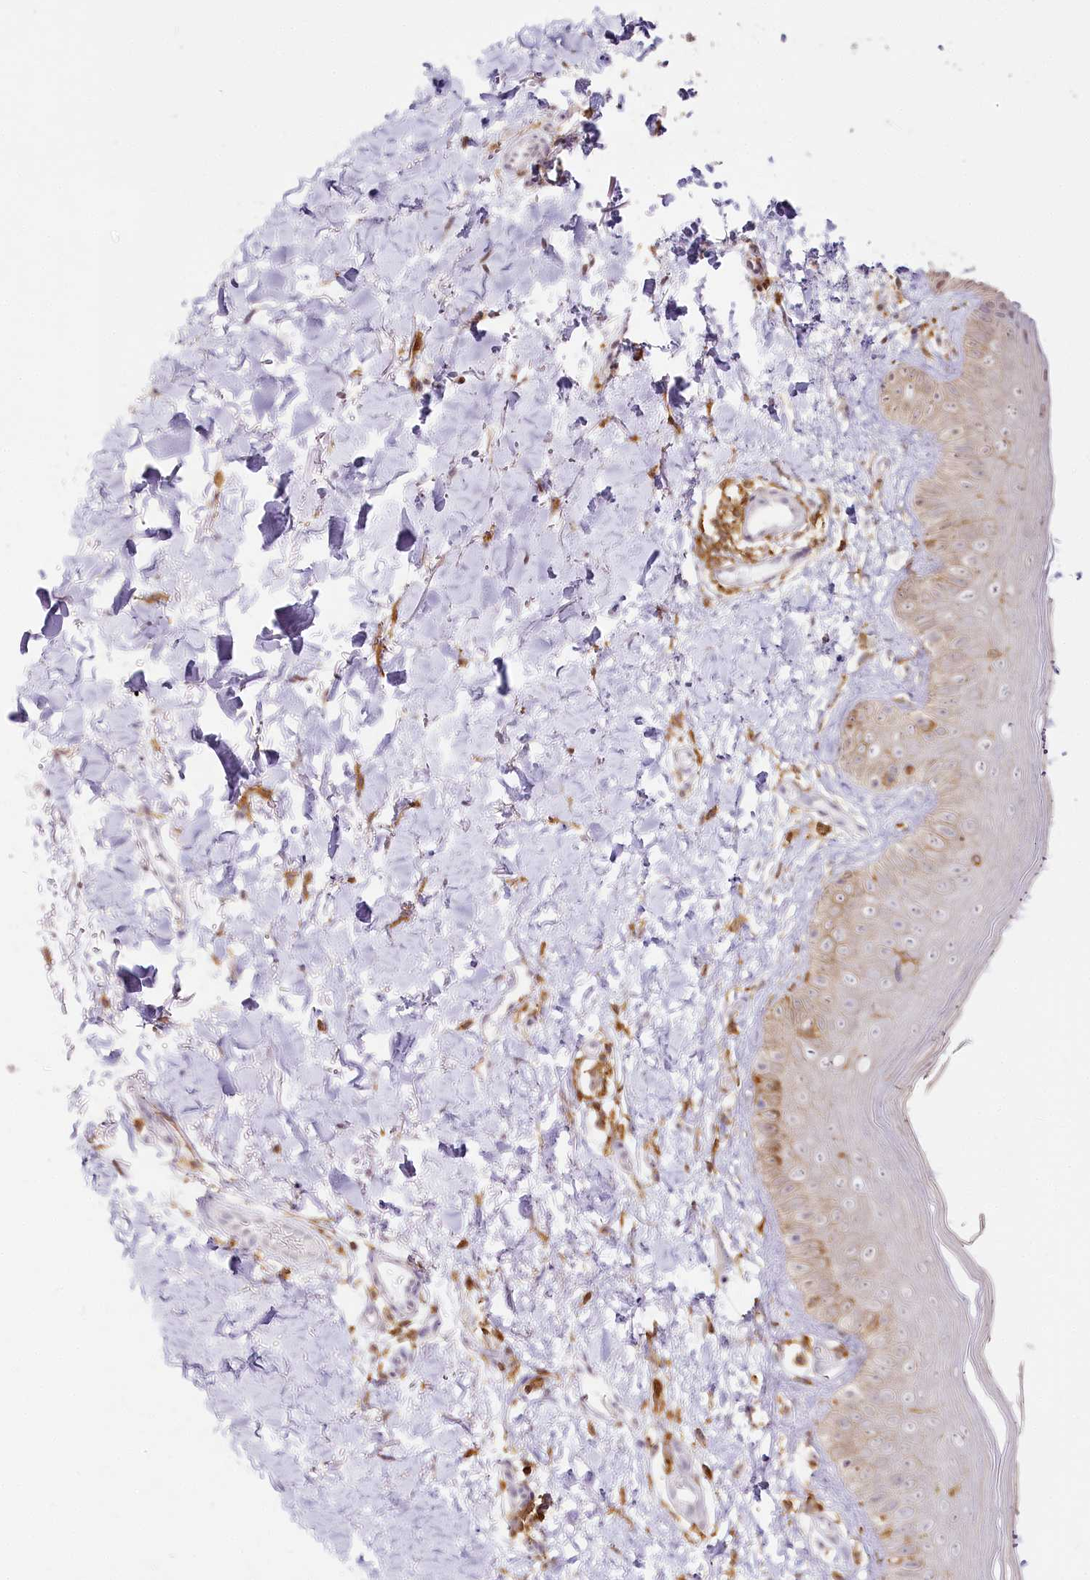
{"staining": {"intensity": "moderate", "quantity": ">75%", "location": "cytoplasmic/membranous"}, "tissue": "skin", "cell_type": "Fibroblasts", "image_type": "normal", "snomed": [{"axis": "morphology", "description": "Normal tissue, NOS"}, {"axis": "topography", "description": "Skin"}], "caption": "Brown immunohistochemical staining in normal skin reveals moderate cytoplasmic/membranous expression in approximately >75% of fibroblasts. The staining is performed using DAB (3,3'-diaminobenzidine) brown chromogen to label protein expression. The nuclei are counter-stained blue using hematoxylin.", "gene": "DOCK2", "patient": {"sex": "male", "age": 52}}